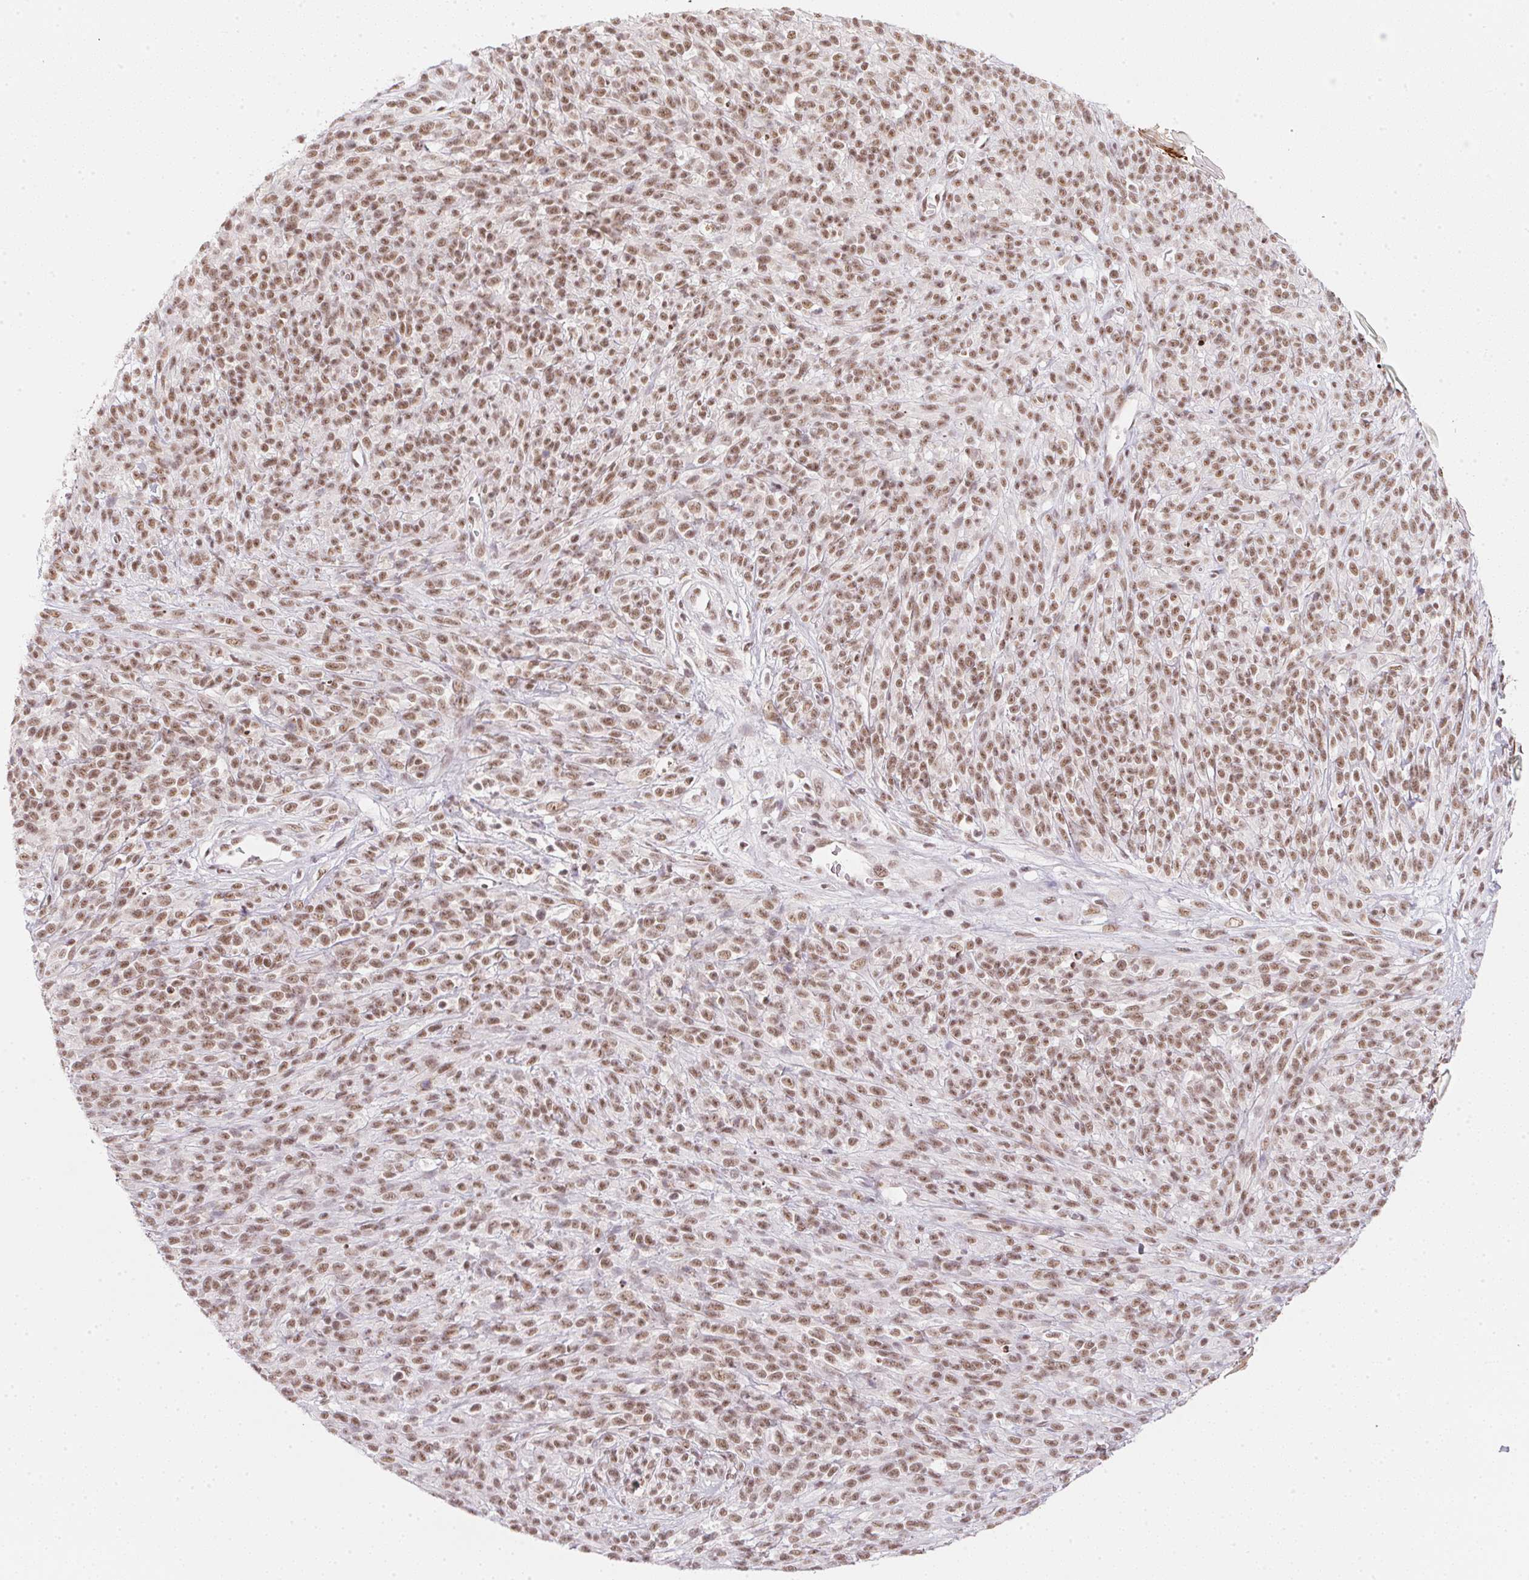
{"staining": {"intensity": "moderate", "quantity": ">75%", "location": "nuclear"}, "tissue": "melanoma", "cell_type": "Tumor cells", "image_type": "cancer", "snomed": [{"axis": "morphology", "description": "Malignant melanoma, NOS"}, {"axis": "topography", "description": "Skin"}, {"axis": "topography", "description": "Skin of trunk"}], "caption": "A medium amount of moderate nuclear staining is present in approximately >75% of tumor cells in malignant melanoma tissue.", "gene": "SRSF7", "patient": {"sex": "male", "age": 74}}